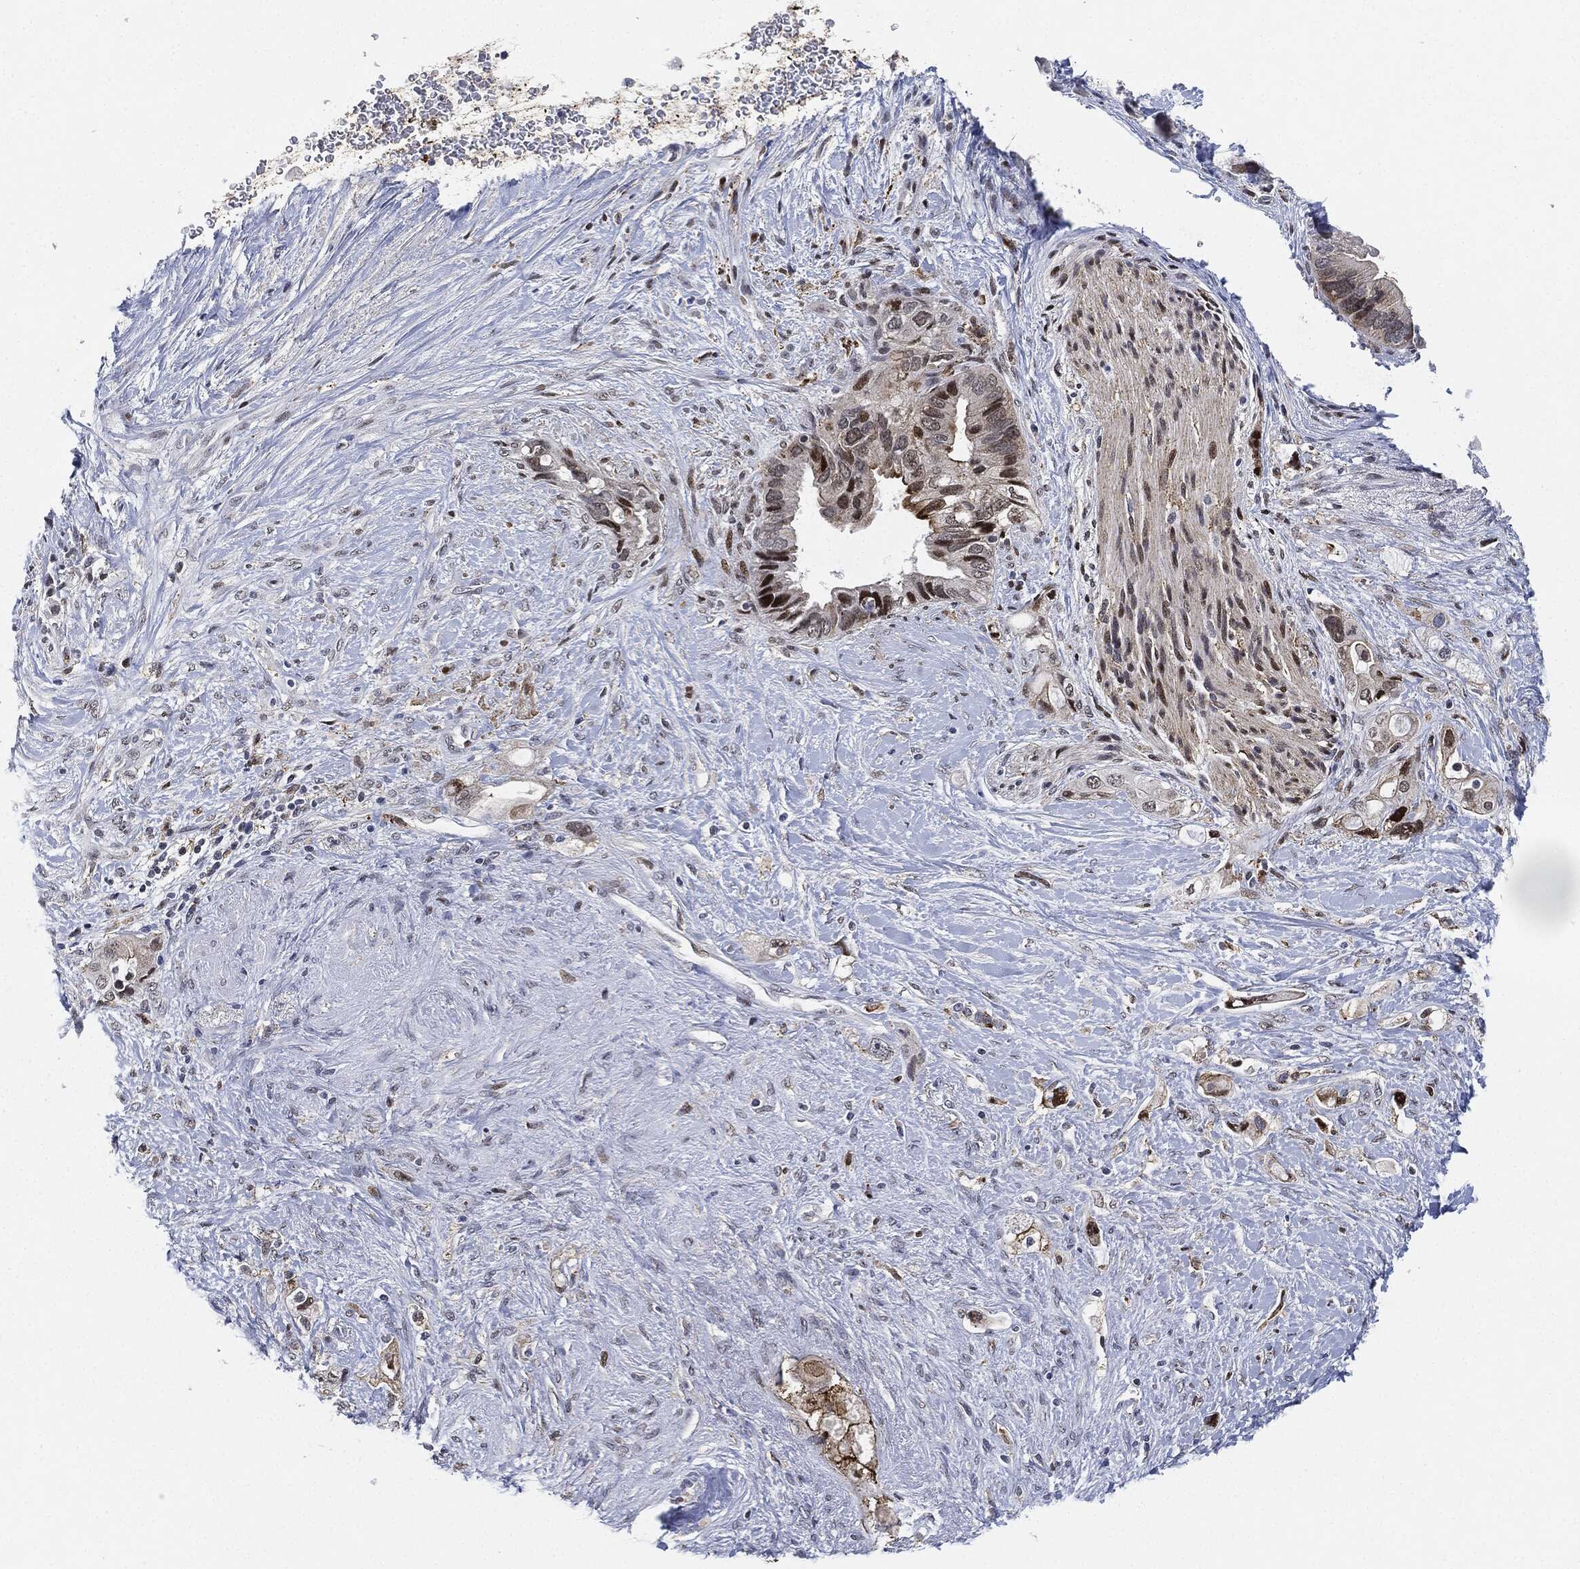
{"staining": {"intensity": "moderate", "quantity": "<25%", "location": "nuclear"}, "tissue": "pancreatic cancer", "cell_type": "Tumor cells", "image_type": "cancer", "snomed": [{"axis": "morphology", "description": "Adenocarcinoma, NOS"}, {"axis": "topography", "description": "Pancreas"}], "caption": "IHC micrograph of neoplastic tissue: pancreatic adenocarcinoma stained using immunohistochemistry displays low levels of moderate protein expression localized specifically in the nuclear of tumor cells, appearing as a nuclear brown color.", "gene": "NANOS3", "patient": {"sex": "female", "age": 56}}